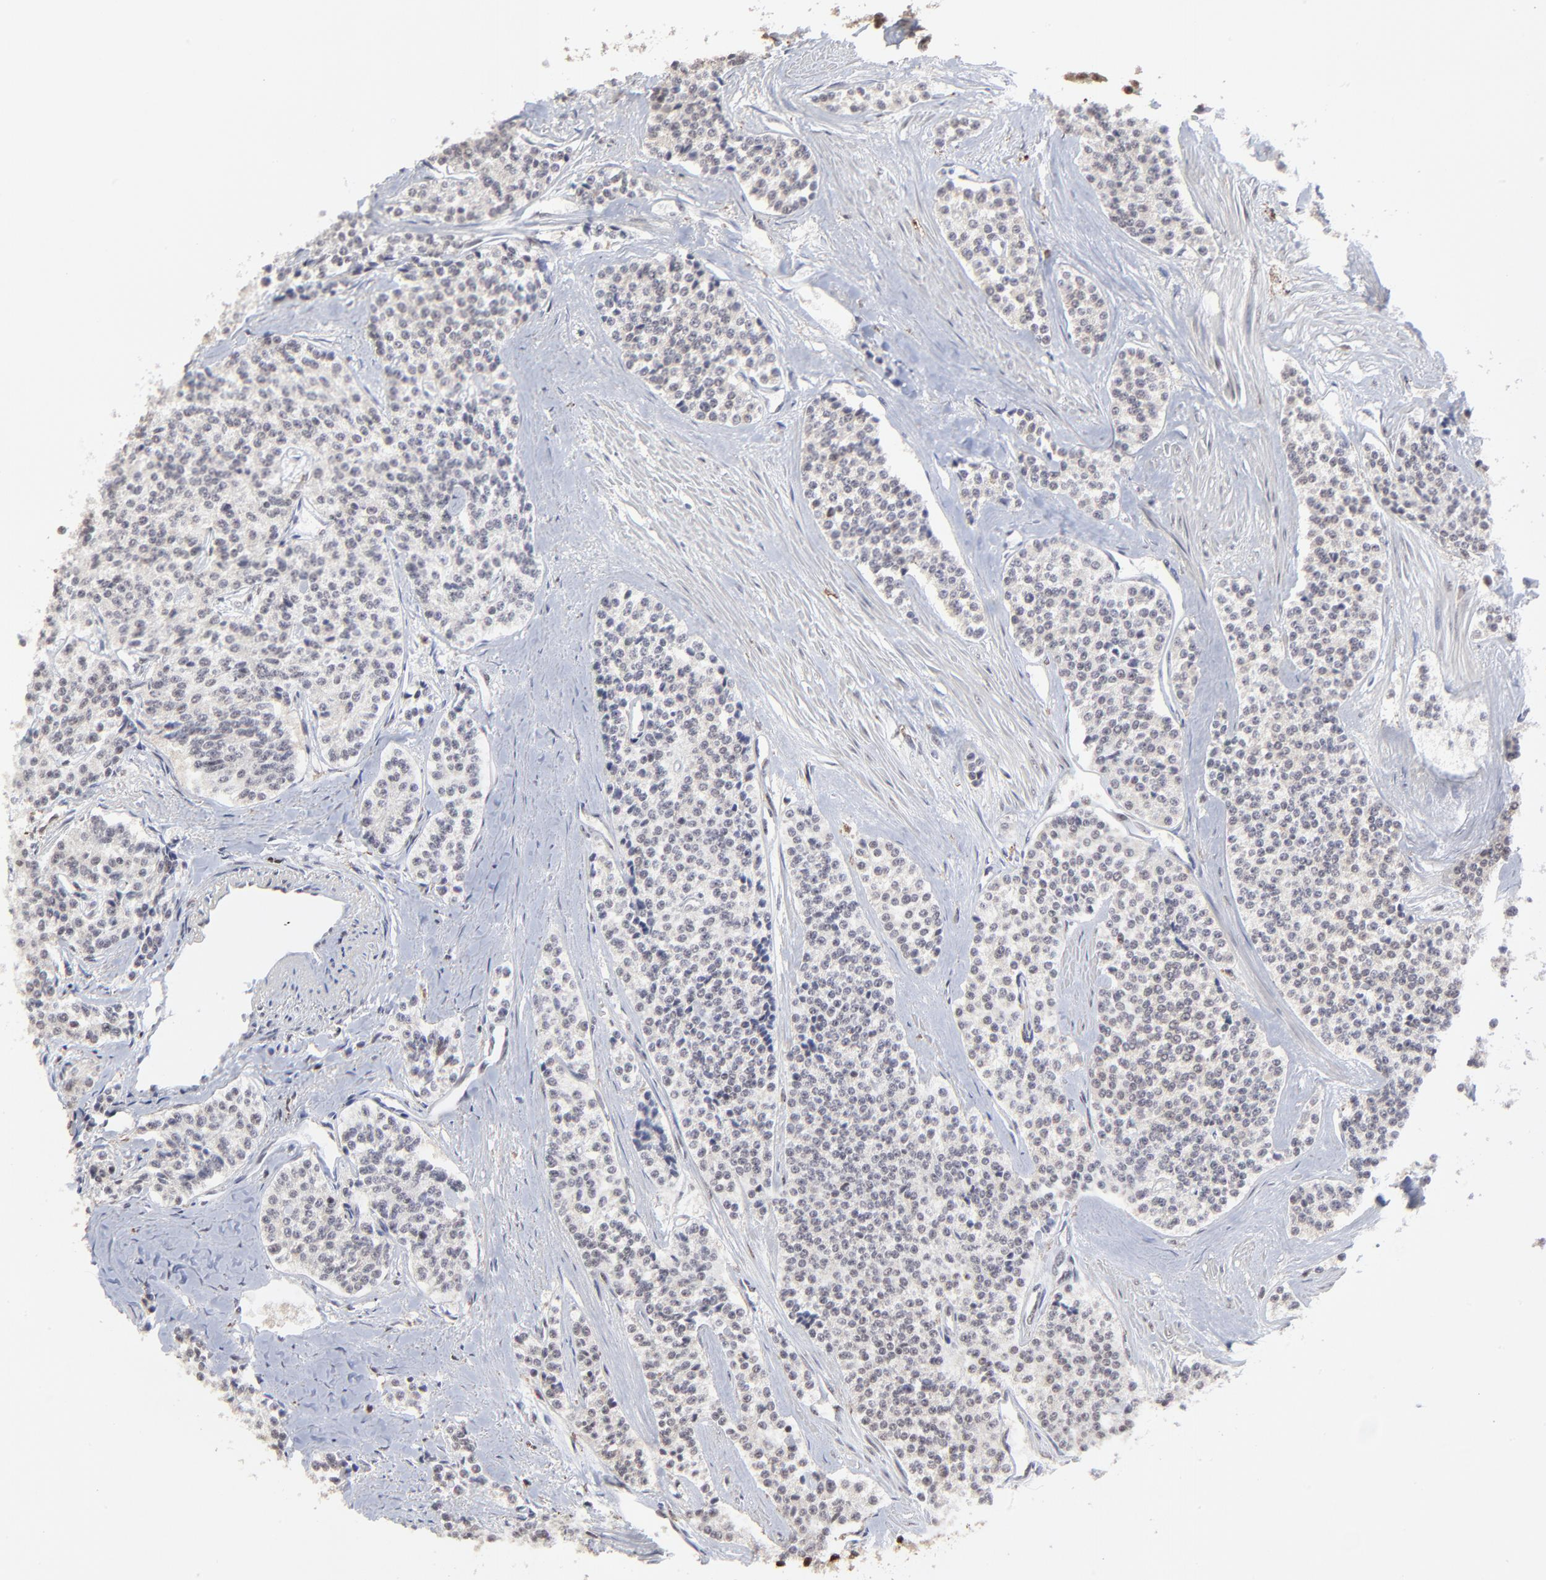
{"staining": {"intensity": "negative", "quantity": "none", "location": "none"}, "tissue": "carcinoid", "cell_type": "Tumor cells", "image_type": "cancer", "snomed": [{"axis": "morphology", "description": "Carcinoid, malignant, NOS"}, {"axis": "topography", "description": "Stomach"}], "caption": "Micrograph shows no protein positivity in tumor cells of carcinoid tissue. (Brightfield microscopy of DAB (3,3'-diaminobenzidine) immunohistochemistry (IHC) at high magnification).", "gene": "RBM22", "patient": {"sex": "female", "age": 76}}